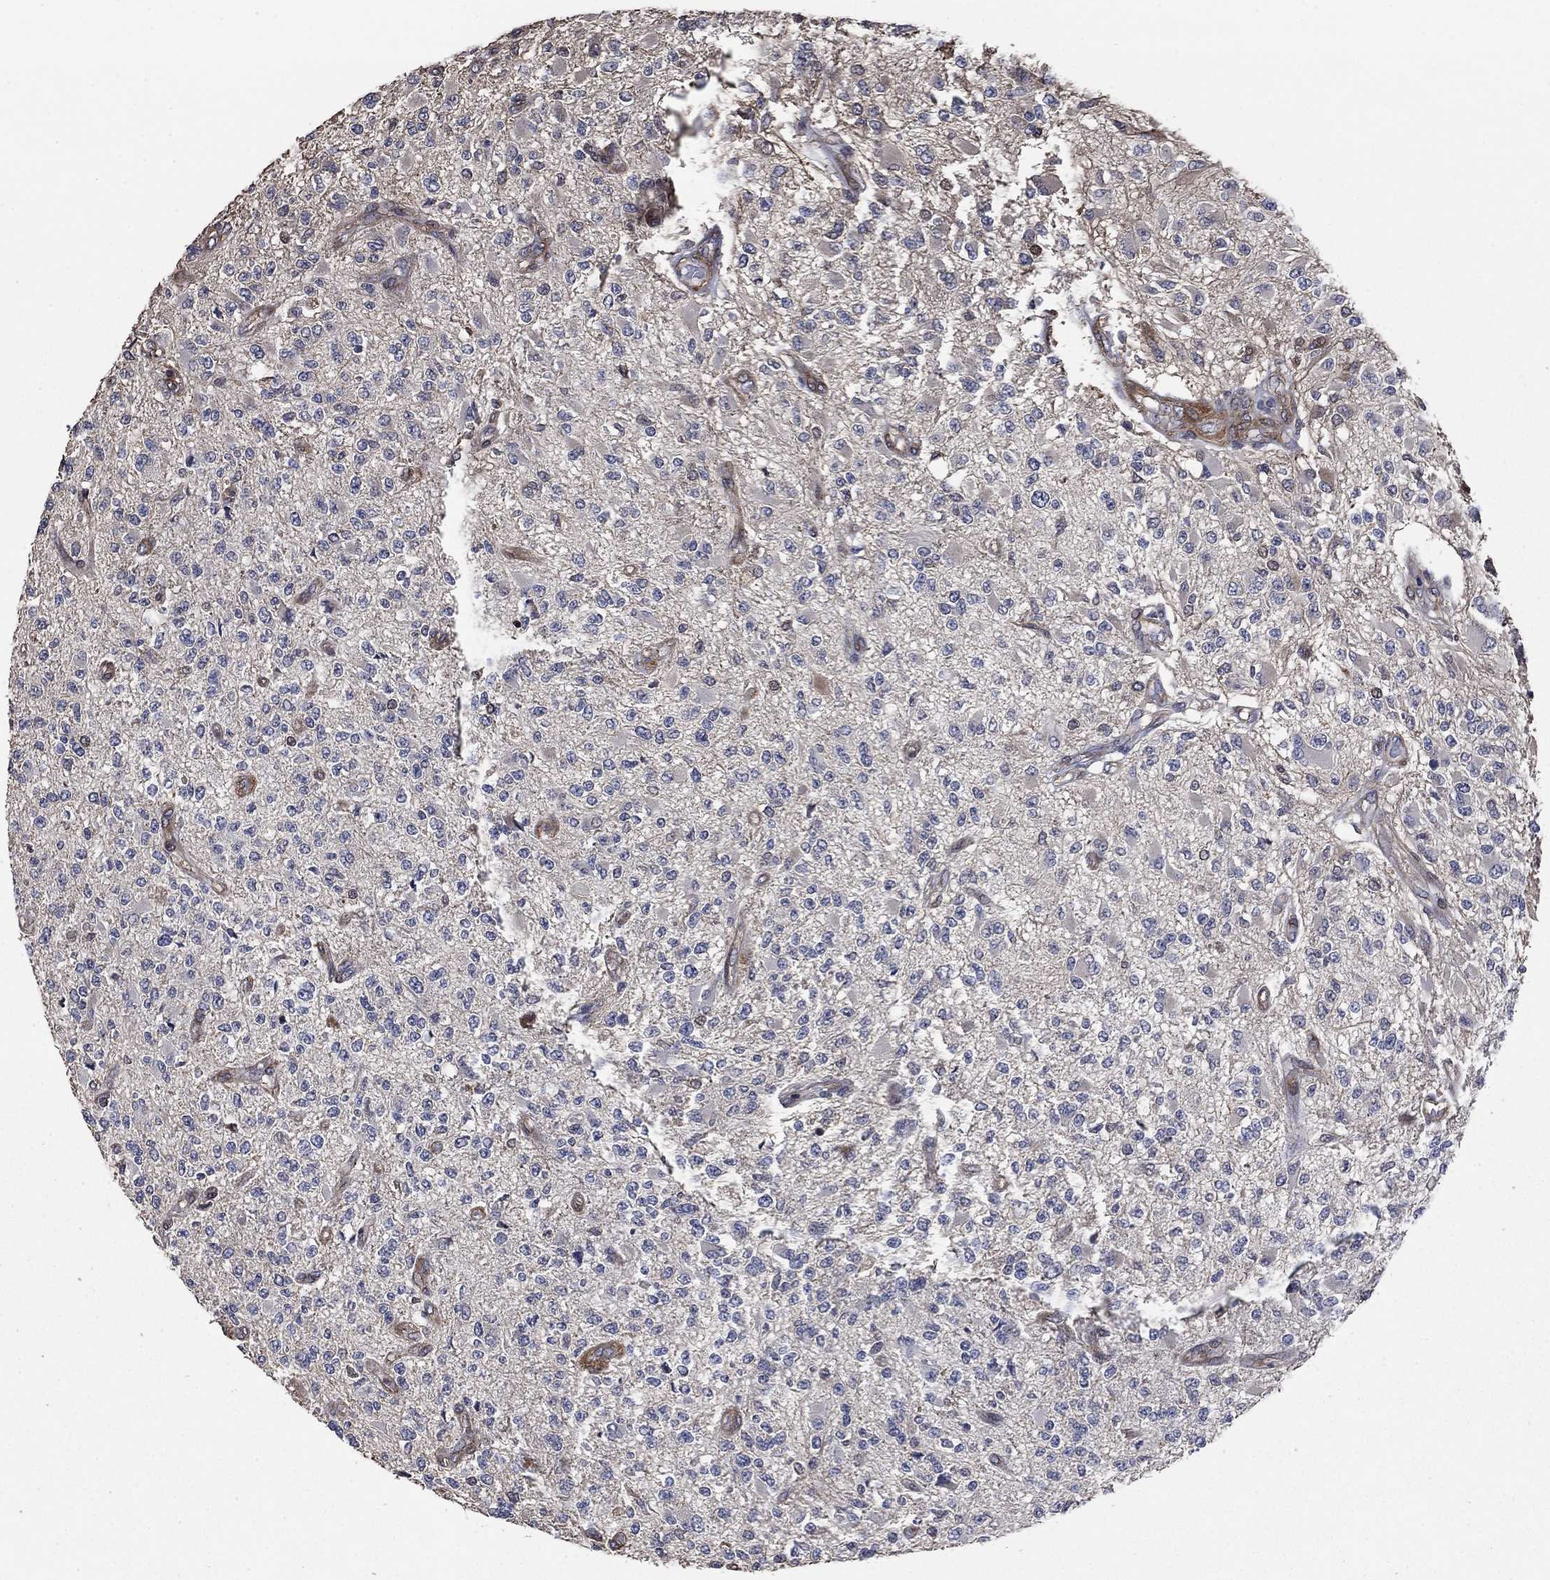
{"staining": {"intensity": "negative", "quantity": "none", "location": "none"}, "tissue": "glioma", "cell_type": "Tumor cells", "image_type": "cancer", "snomed": [{"axis": "morphology", "description": "Glioma, malignant, High grade"}, {"axis": "topography", "description": "Brain"}], "caption": "A photomicrograph of malignant glioma (high-grade) stained for a protein shows no brown staining in tumor cells. The staining is performed using DAB brown chromogen with nuclei counter-stained in using hematoxylin.", "gene": "PDE3A", "patient": {"sex": "female", "age": 63}}